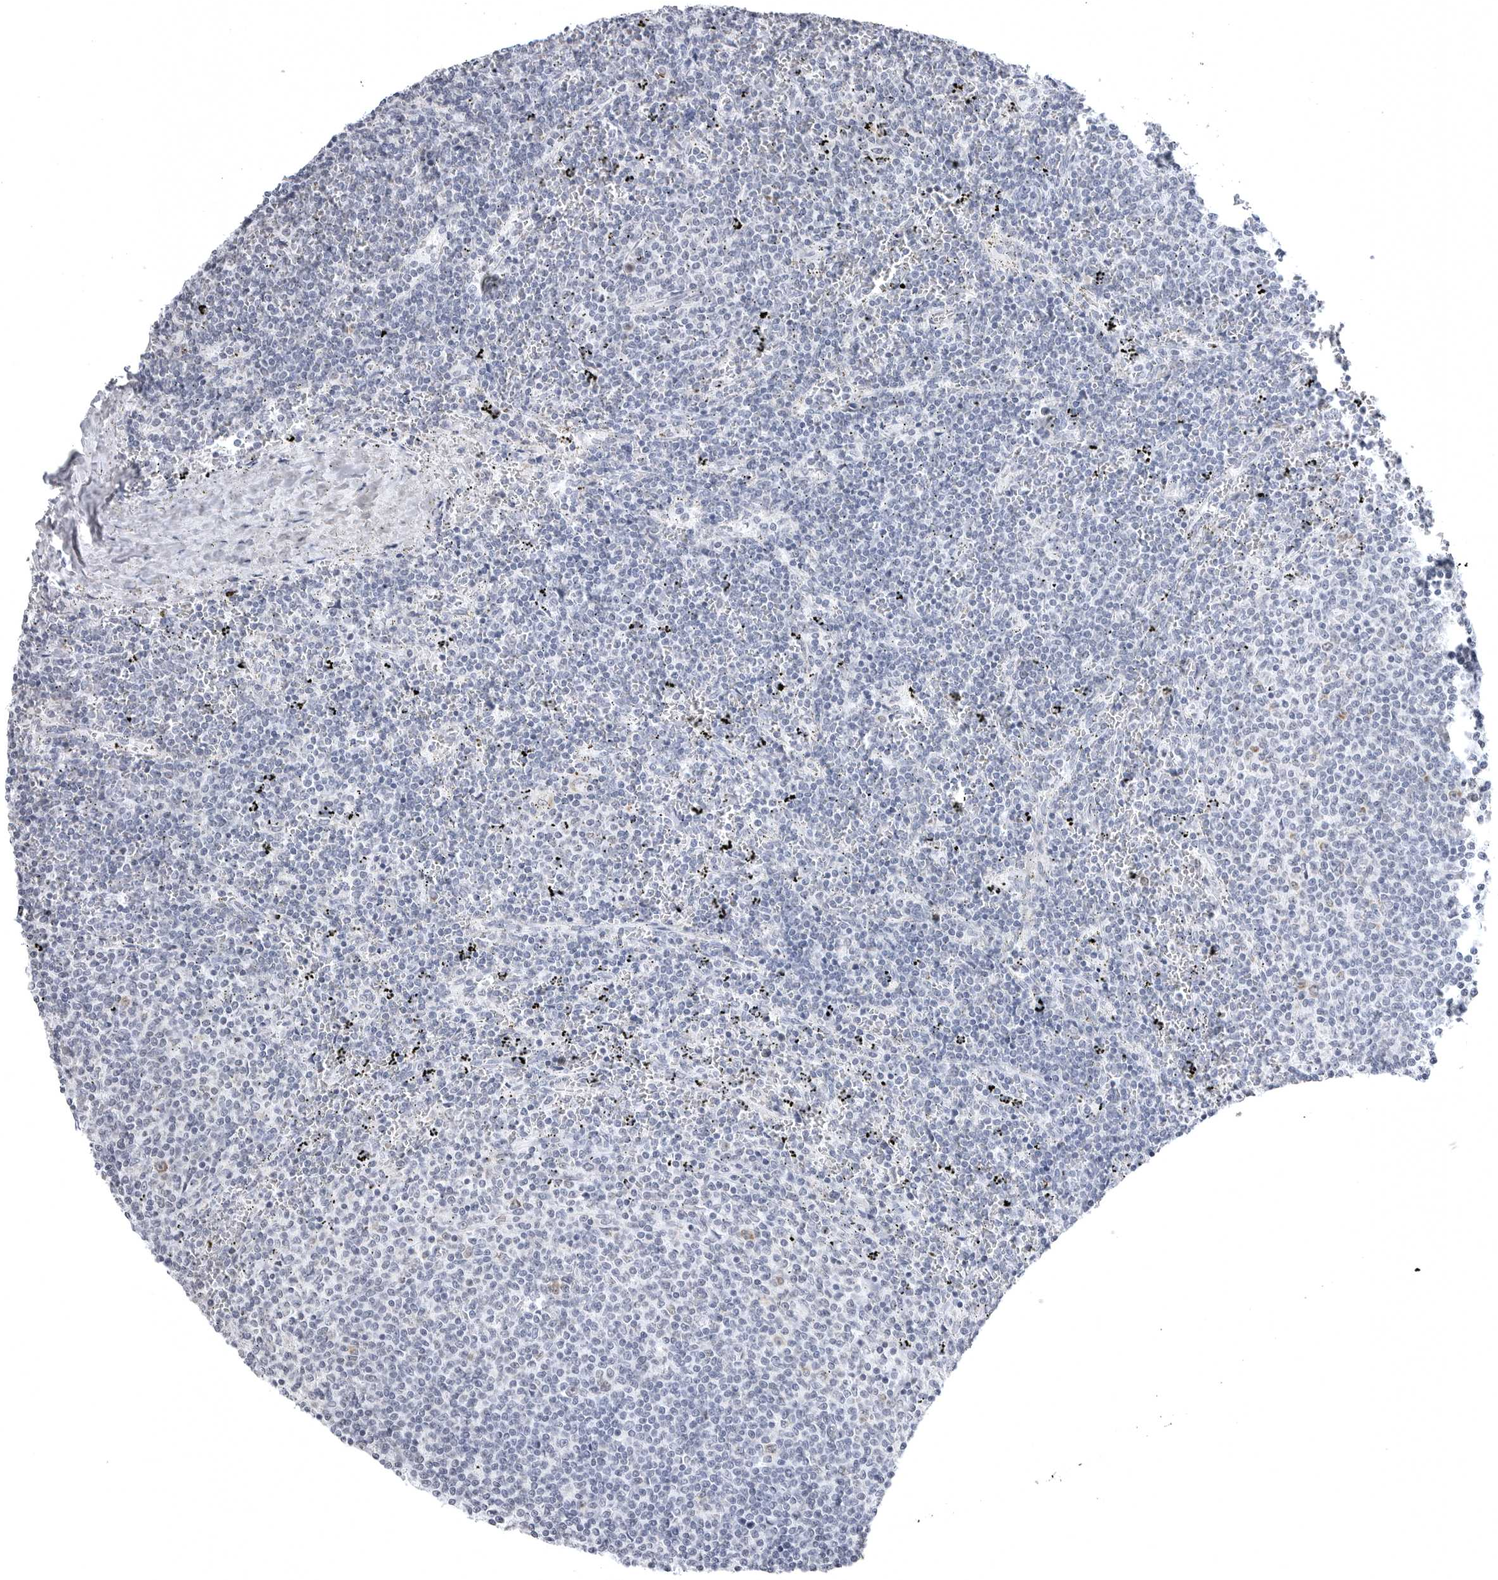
{"staining": {"intensity": "negative", "quantity": "none", "location": "none"}, "tissue": "lymphoma", "cell_type": "Tumor cells", "image_type": "cancer", "snomed": [{"axis": "morphology", "description": "Malignant lymphoma, non-Hodgkin's type, Low grade"}, {"axis": "topography", "description": "Spleen"}], "caption": "Image shows no protein expression in tumor cells of low-grade malignant lymphoma, non-Hodgkin's type tissue.", "gene": "TUFM", "patient": {"sex": "female", "age": 50}}